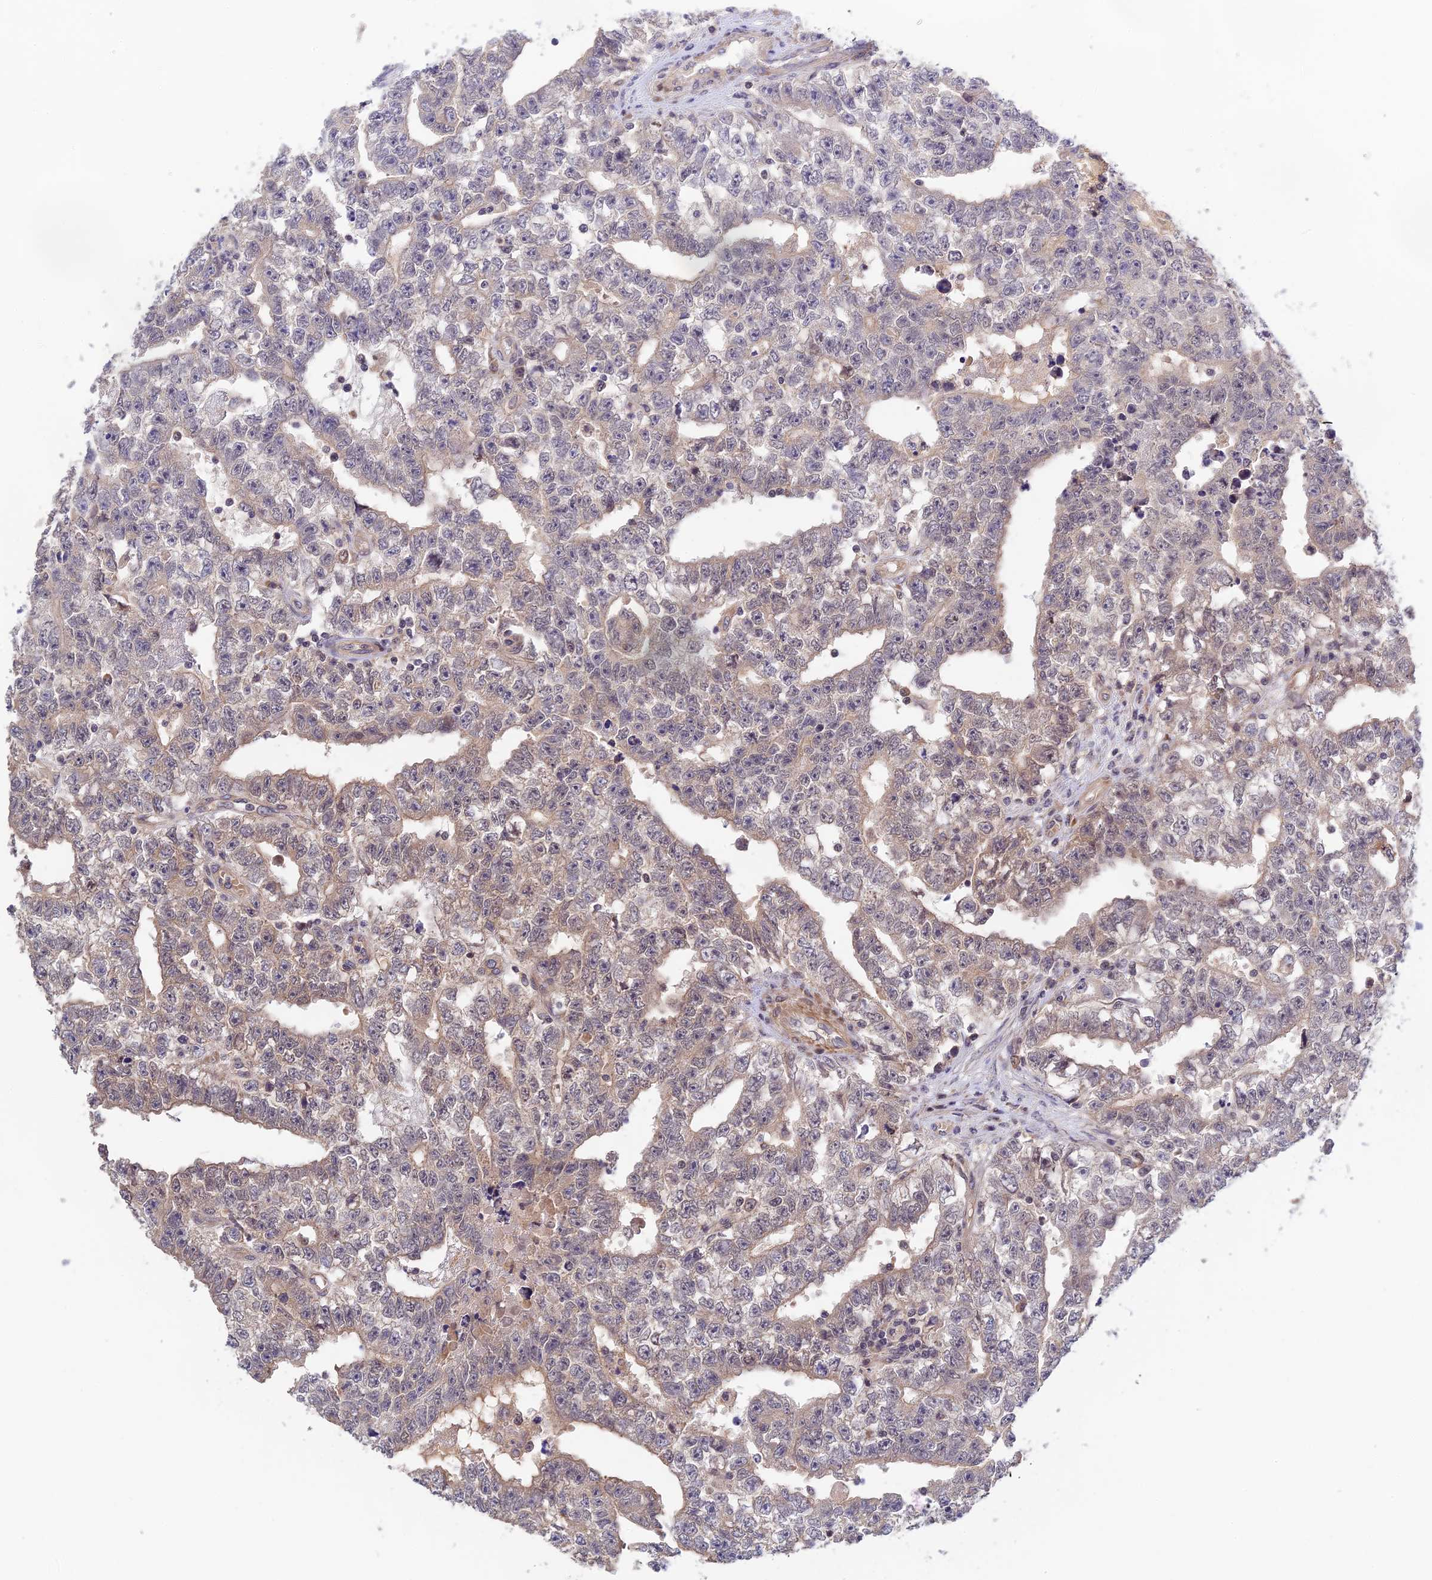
{"staining": {"intensity": "negative", "quantity": "none", "location": "none"}, "tissue": "testis cancer", "cell_type": "Tumor cells", "image_type": "cancer", "snomed": [{"axis": "morphology", "description": "Carcinoma, Embryonal, NOS"}, {"axis": "topography", "description": "Testis"}], "caption": "This image is of testis cancer (embryonal carcinoma) stained with immunohistochemistry (IHC) to label a protein in brown with the nuclei are counter-stained blue. There is no positivity in tumor cells.", "gene": "CWH43", "patient": {"sex": "male", "age": 25}}